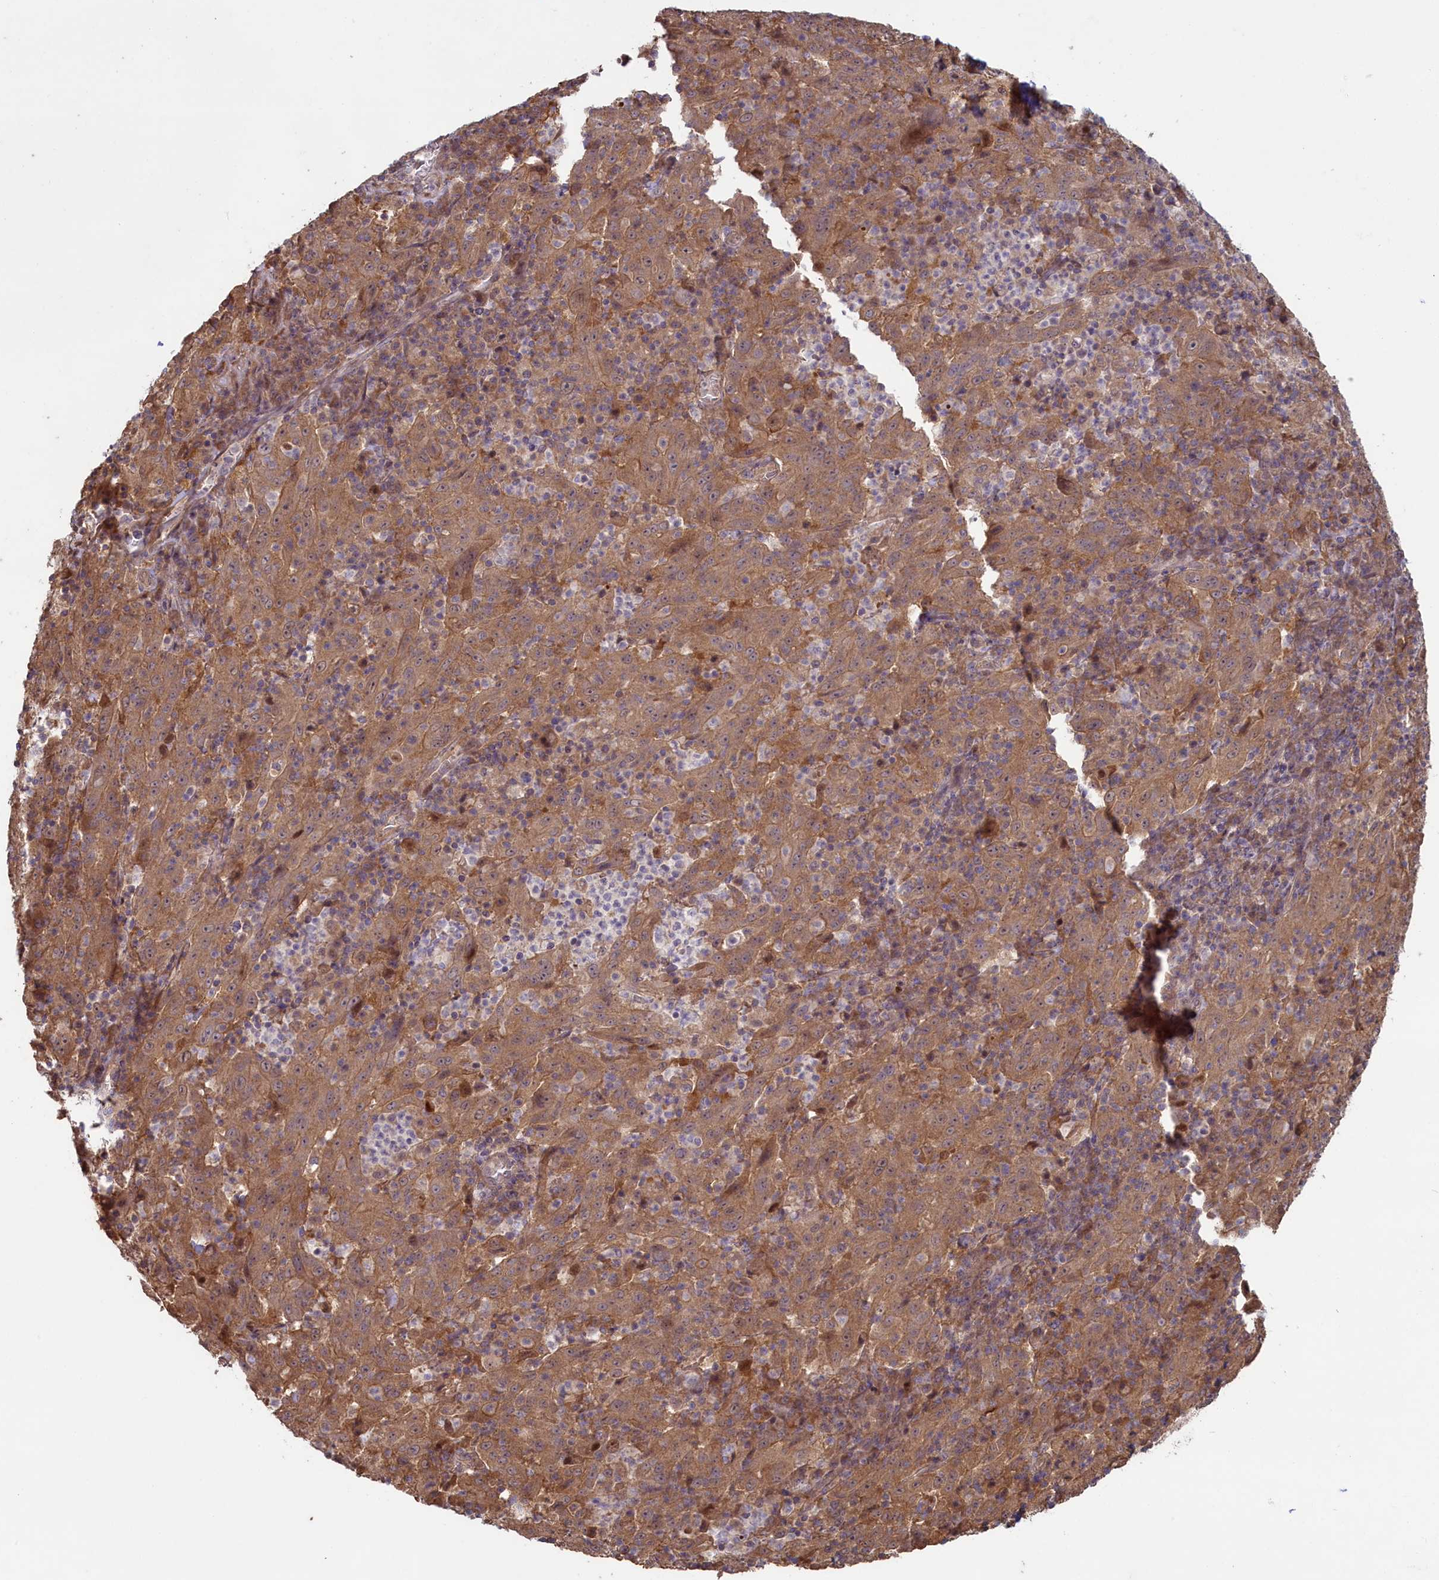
{"staining": {"intensity": "moderate", "quantity": ">75%", "location": "cytoplasmic/membranous"}, "tissue": "pancreatic cancer", "cell_type": "Tumor cells", "image_type": "cancer", "snomed": [{"axis": "morphology", "description": "Adenocarcinoma, NOS"}, {"axis": "topography", "description": "Pancreas"}], "caption": "Pancreatic cancer (adenocarcinoma) tissue exhibits moderate cytoplasmic/membranous staining in about >75% of tumor cells (Brightfield microscopy of DAB IHC at high magnification).", "gene": "CIAO2B", "patient": {"sex": "male", "age": 63}}